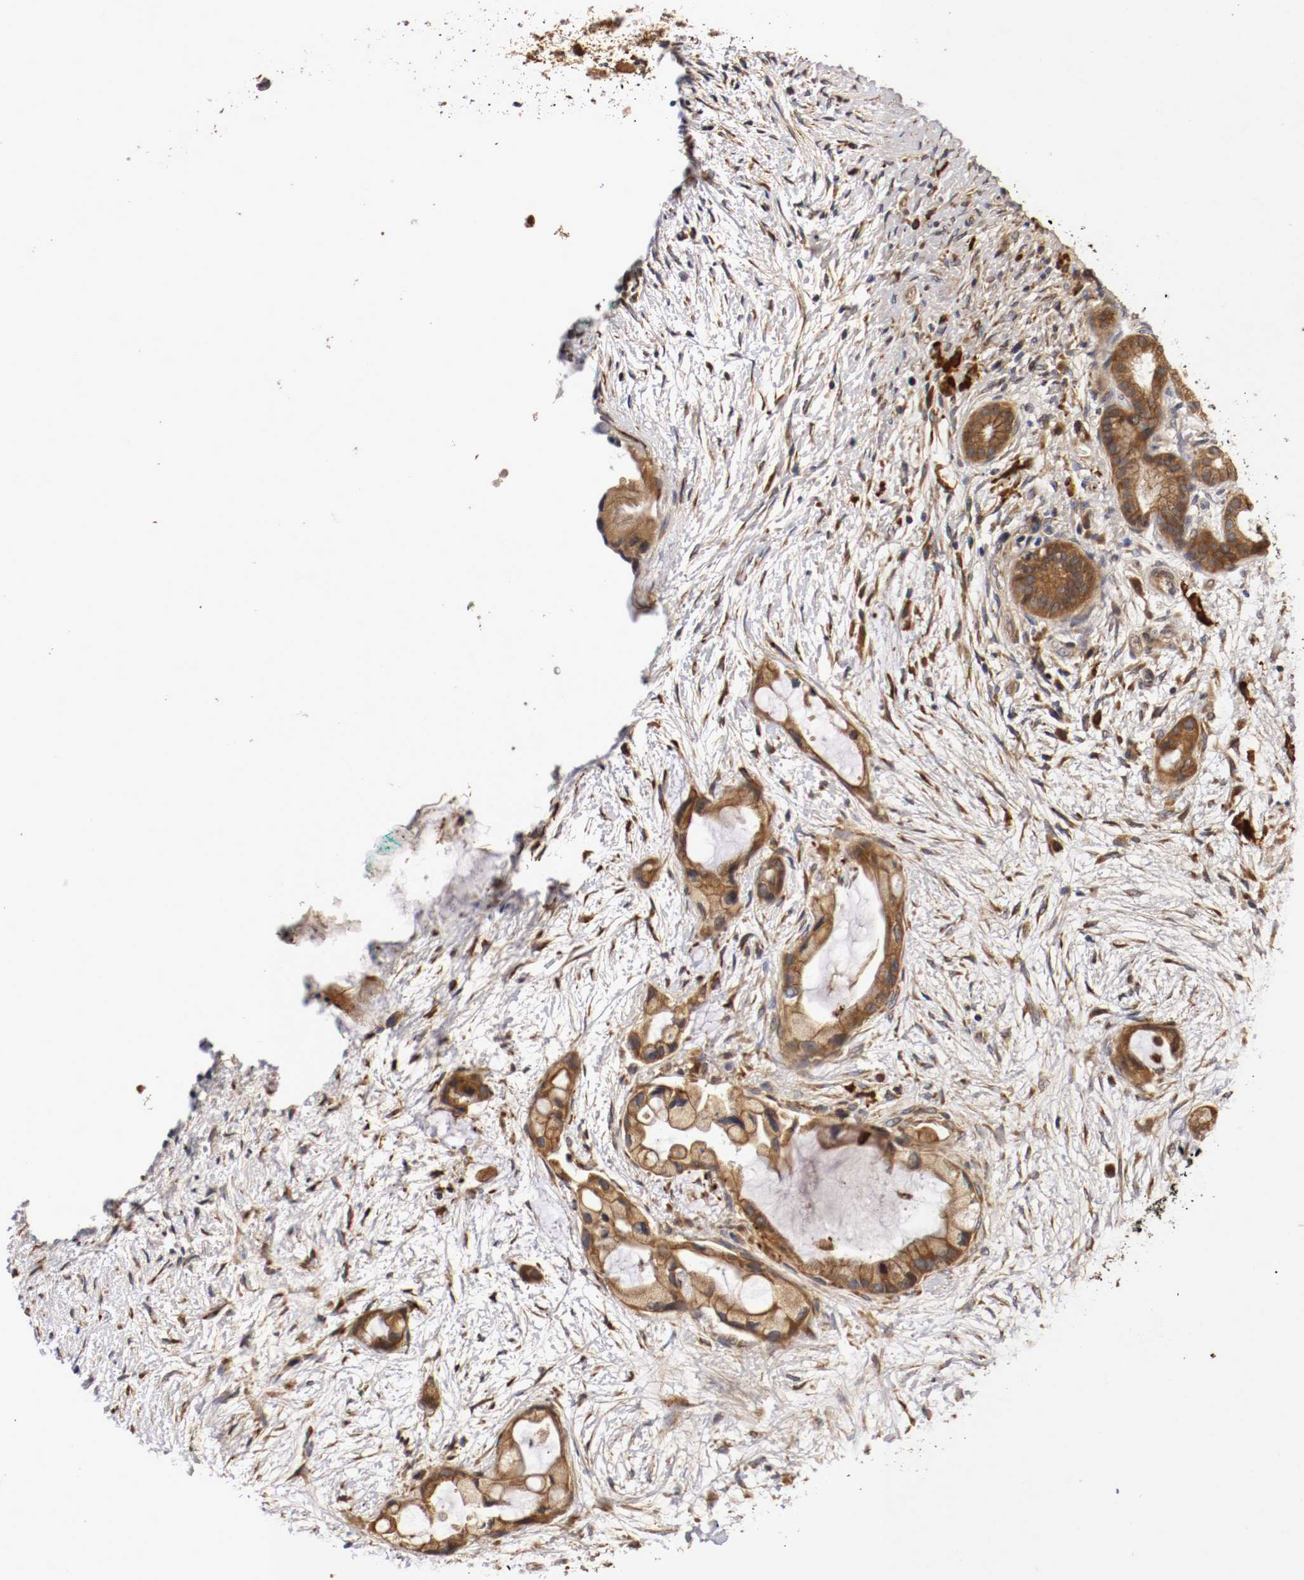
{"staining": {"intensity": "strong", "quantity": ">75%", "location": "cytoplasmic/membranous"}, "tissue": "pancreatic cancer", "cell_type": "Tumor cells", "image_type": "cancer", "snomed": [{"axis": "morphology", "description": "Adenocarcinoma, NOS"}, {"axis": "topography", "description": "Pancreas"}], "caption": "Human pancreatic adenocarcinoma stained with a protein marker exhibits strong staining in tumor cells.", "gene": "VEZT", "patient": {"sex": "female", "age": 59}}